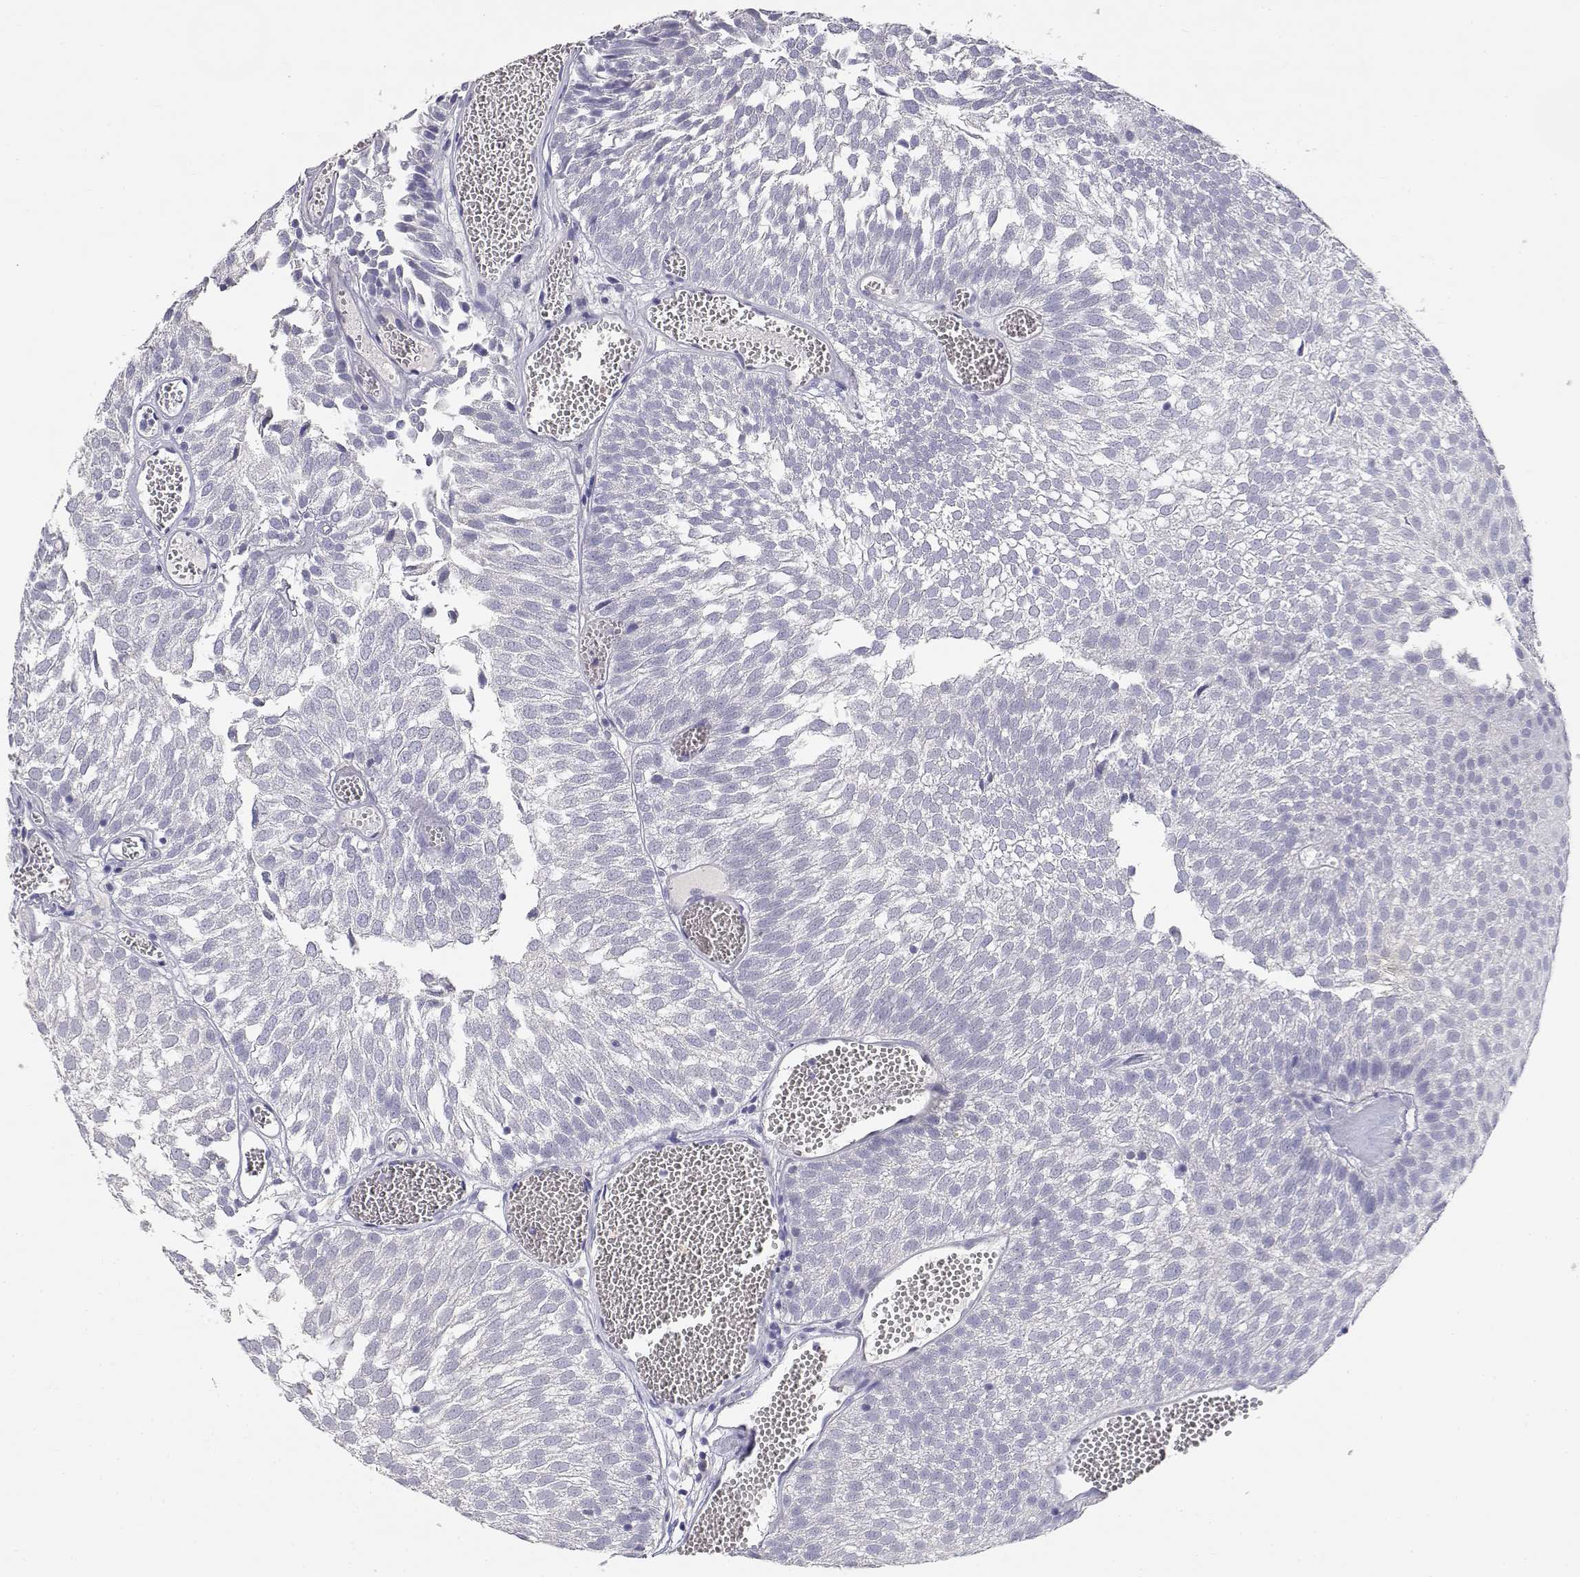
{"staining": {"intensity": "negative", "quantity": "none", "location": "none"}, "tissue": "urothelial cancer", "cell_type": "Tumor cells", "image_type": "cancer", "snomed": [{"axis": "morphology", "description": "Urothelial carcinoma, Low grade"}, {"axis": "topography", "description": "Urinary bladder"}], "caption": "Tumor cells show no significant protein positivity in urothelial cancer. Nuclei are stained in blue.", "gene": "ADA", "patient": {"sex": "male", "age": 52}}